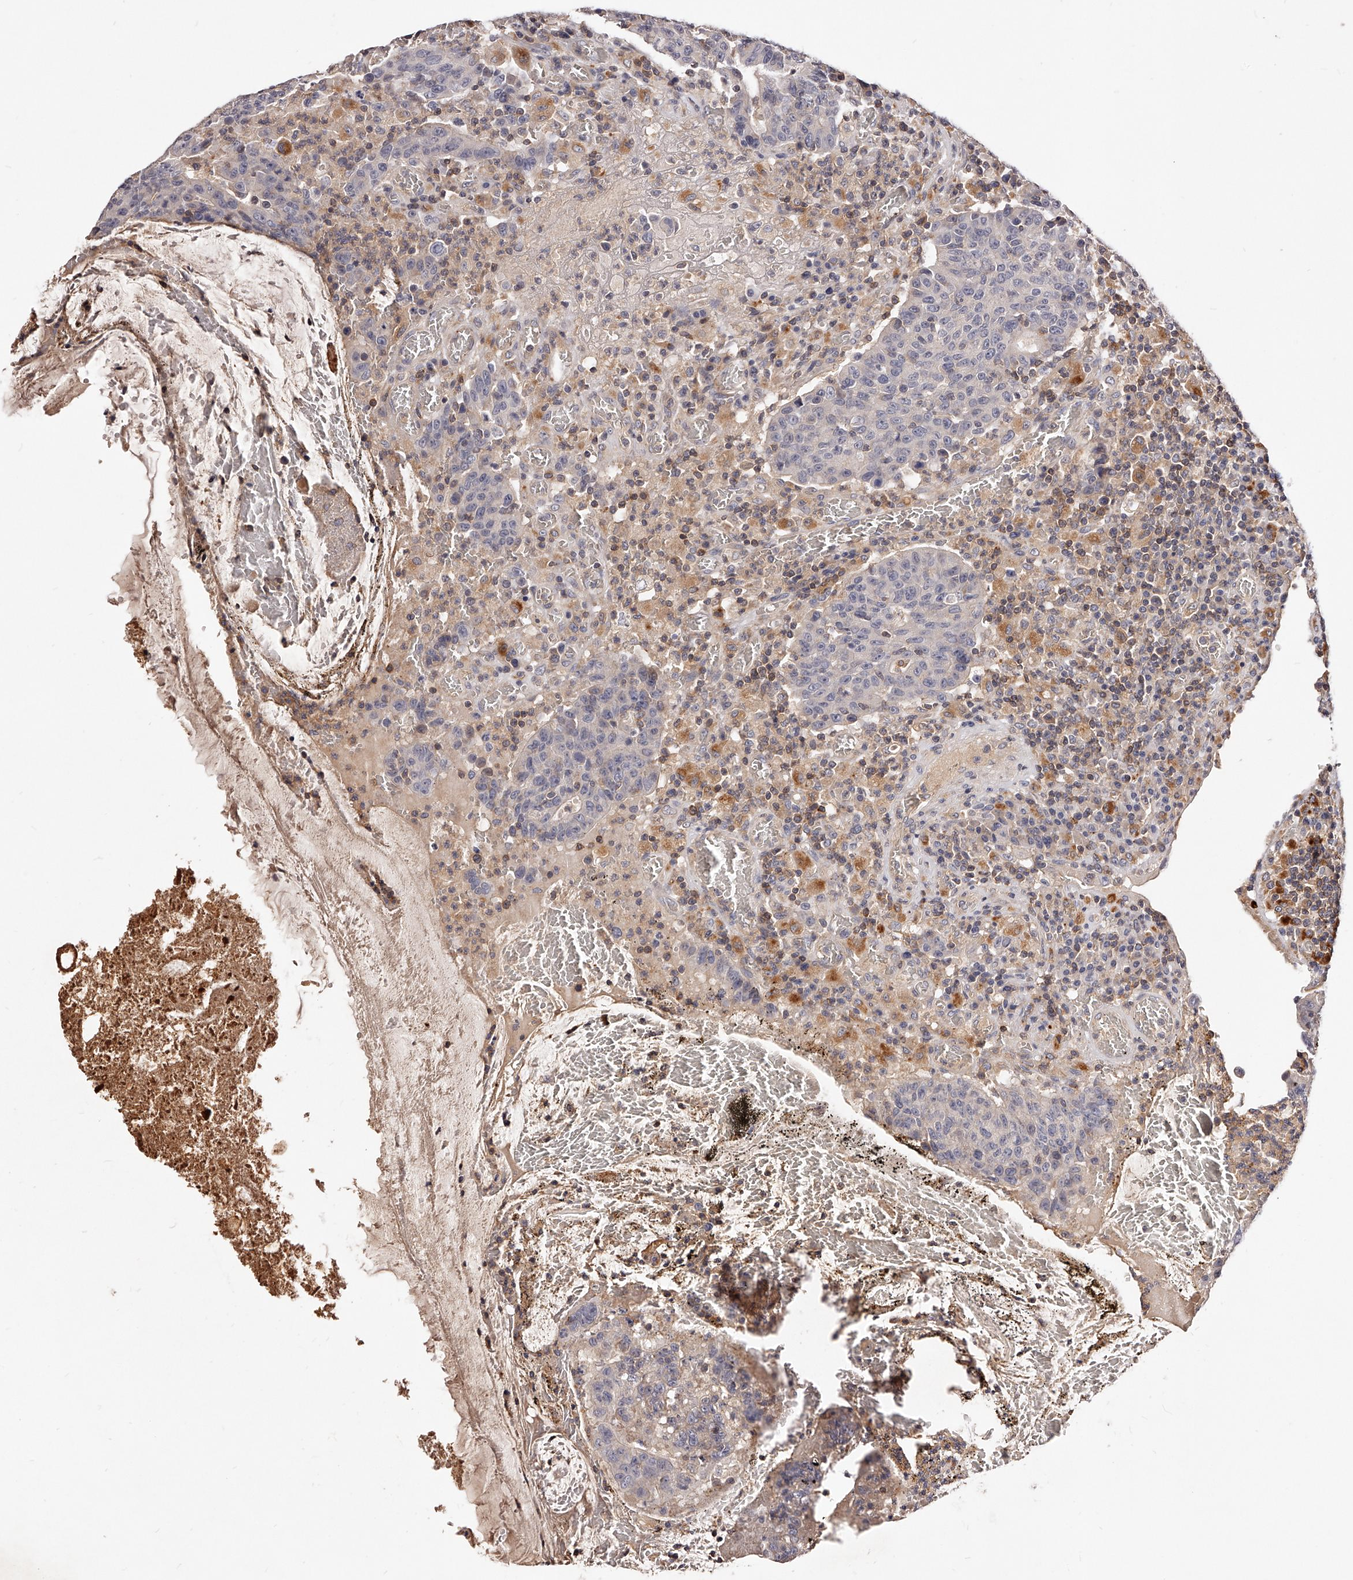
{"staining": {"intensity": "negative", "quantity": "none", "location": "none"}, "tissue": "colorectal cancer", "cell_type": "Tumor cells", "image_type": "cancer", "snomed": [{"axis": "morphology", "description": "Adenocarcinoma, NOS"}, {"axis": "topography", "description": "Colon"}], "caption": "The micrograph displays no staining of tumor cells in colorectal cancer (adenocarcinoma).", "gene": "PHACTR1", "patient": {"sex": "female", "age": 75}}